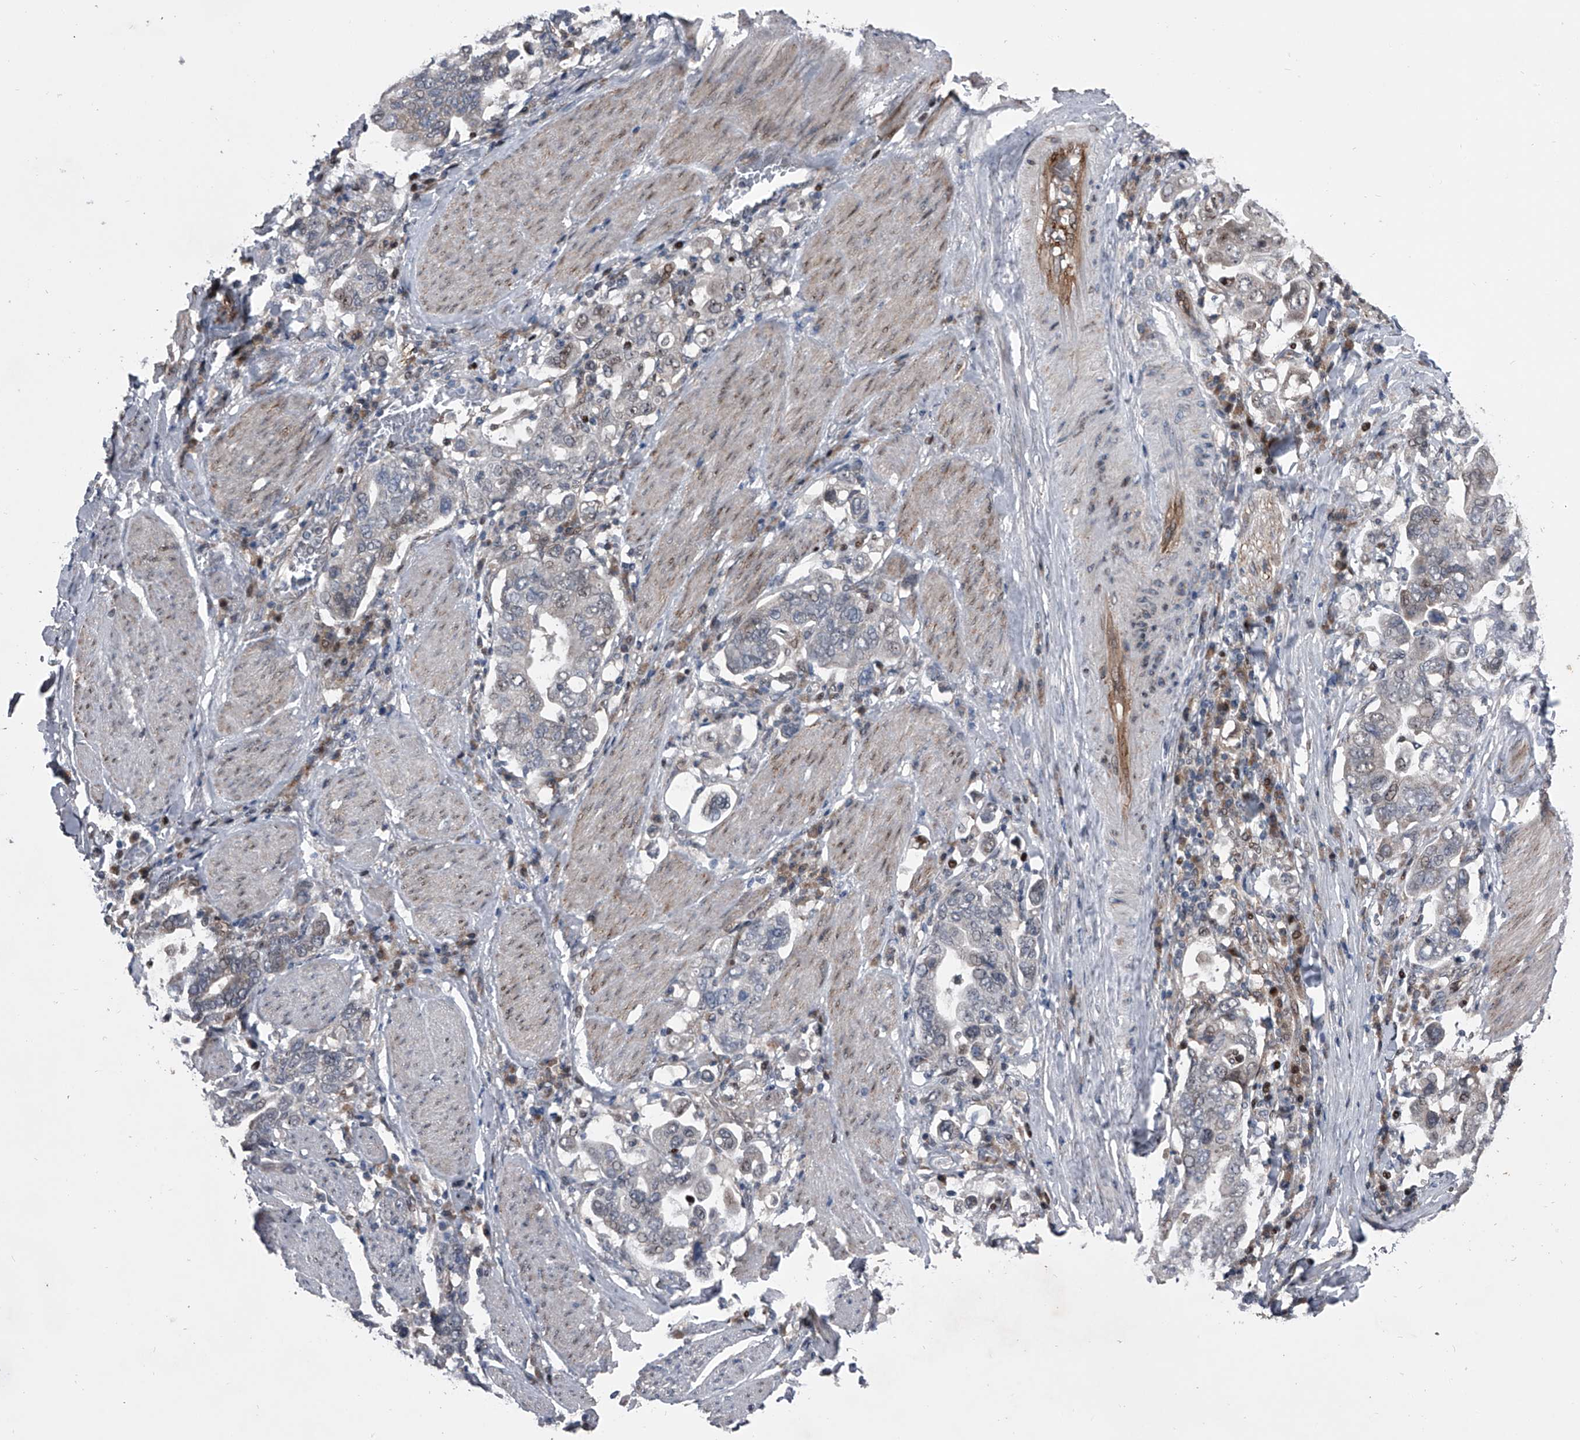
{"staining": {"intensity": "negative", "quantity": "none", "location": "none"}, "tissue": "stomach cancer", "cell_type": "Tumor cells", "image_type": "cancer", "snomed": [{"axis": "morphology", "description": "Adenocarcinoma, NOS"}, {"axis": "topography", "description": "Stomach, upper"}], "caption": "Immunohistochemistry of human stomach cancer shows no staining in tumor cells.", "gene": "ELK4", "patient": {"sex": "male", "age": 62}}